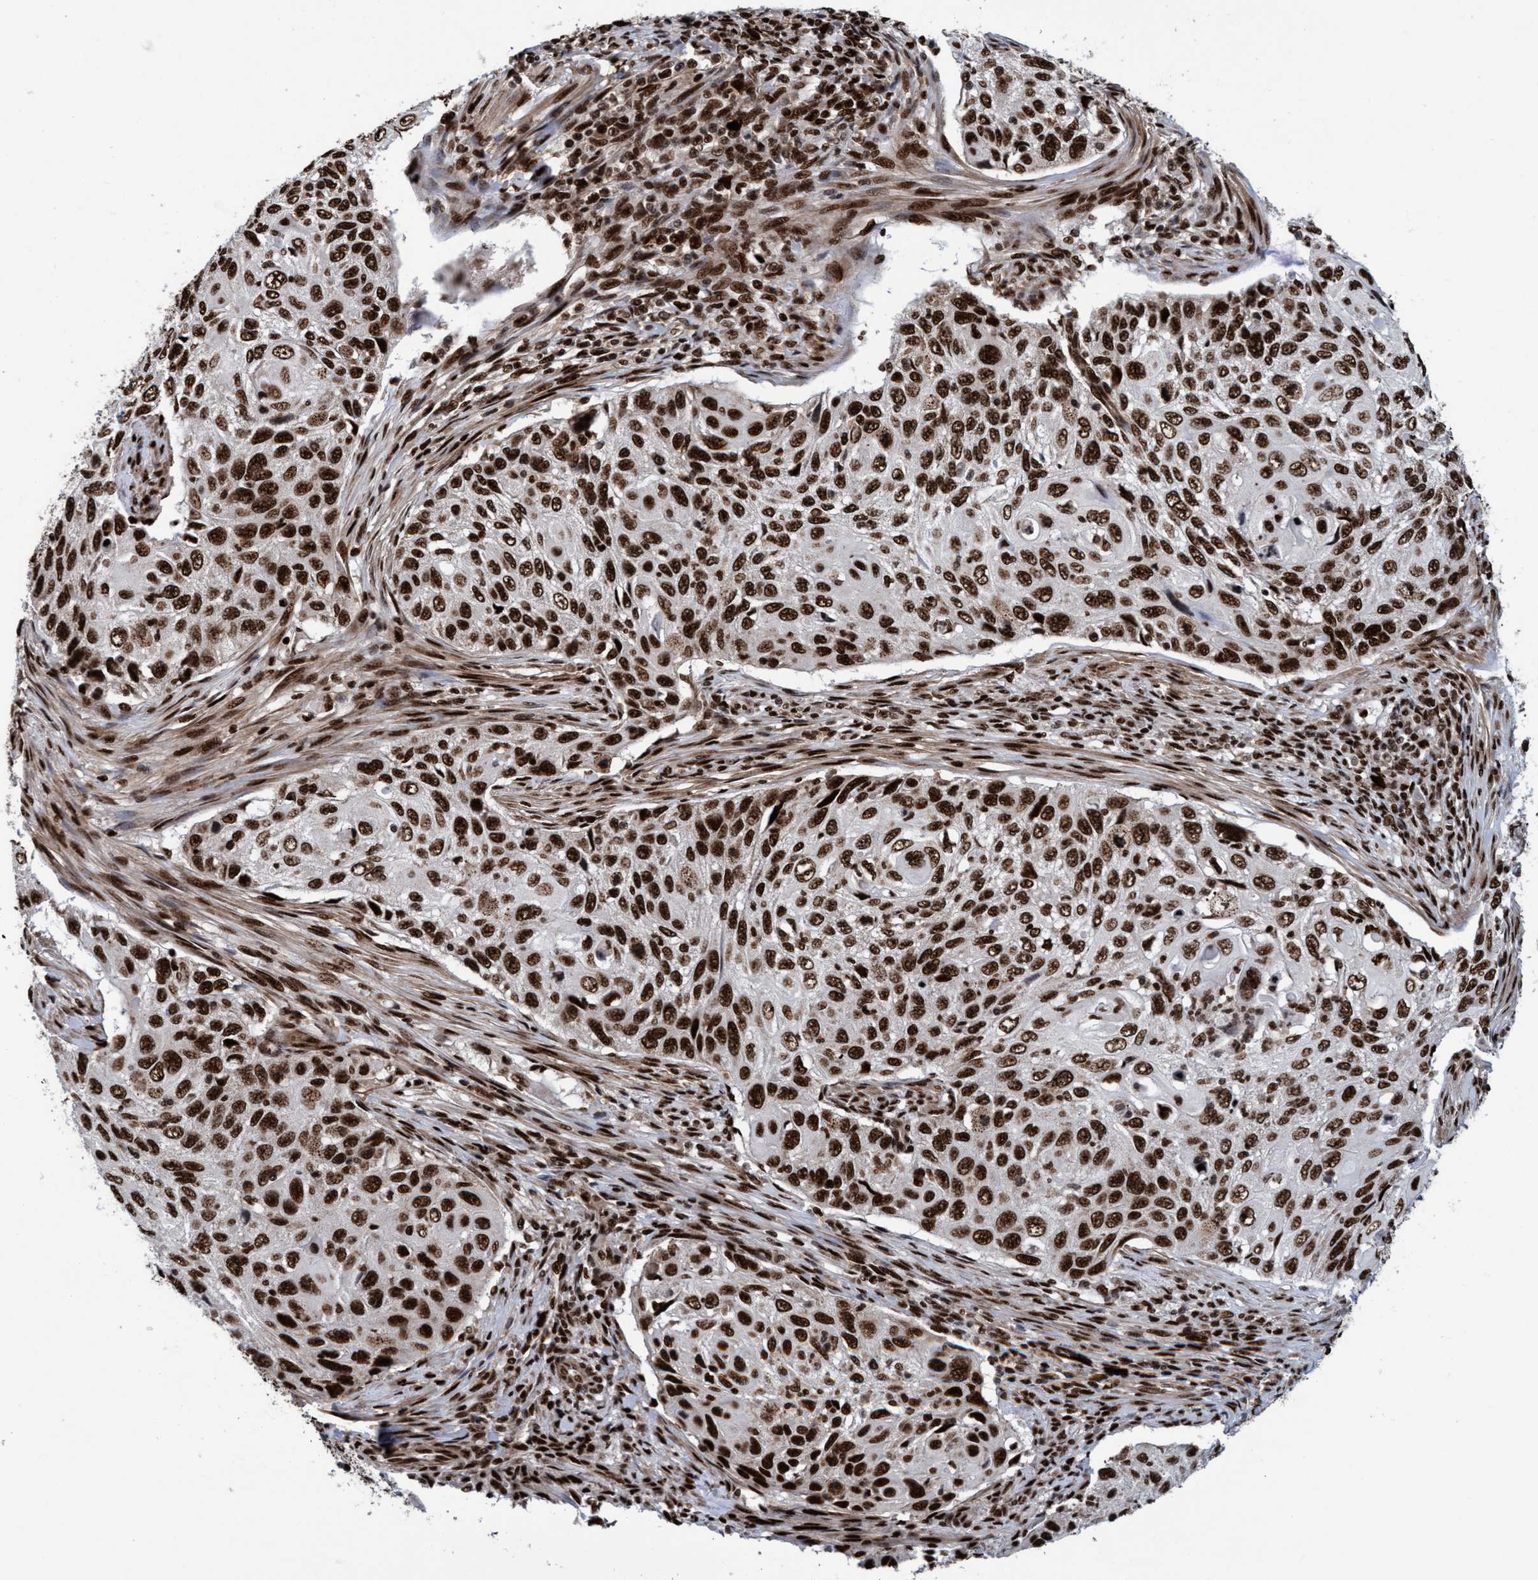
{"staining": {"intensity": "strong", "quantity": ">75%", "location": "nuclear"}, "tissue": "cervical cancer", "cell_type": "Tumor cells", "image_type": "cancer", "snomed": [{"axis": "morphology", "description": "Squamous cell carcinoma, NOS"}, {"axis": "topography", "description": "Cervix"}], "caption": "A micrograph showing strong nuclear expression in approximately >75% of tumor cells in cervical squamous cell carcinoma, as visualized by brown immunohistochemical staining.", "gene": "TOPBP1", "patient": {"sex": "female", "age": 70}}